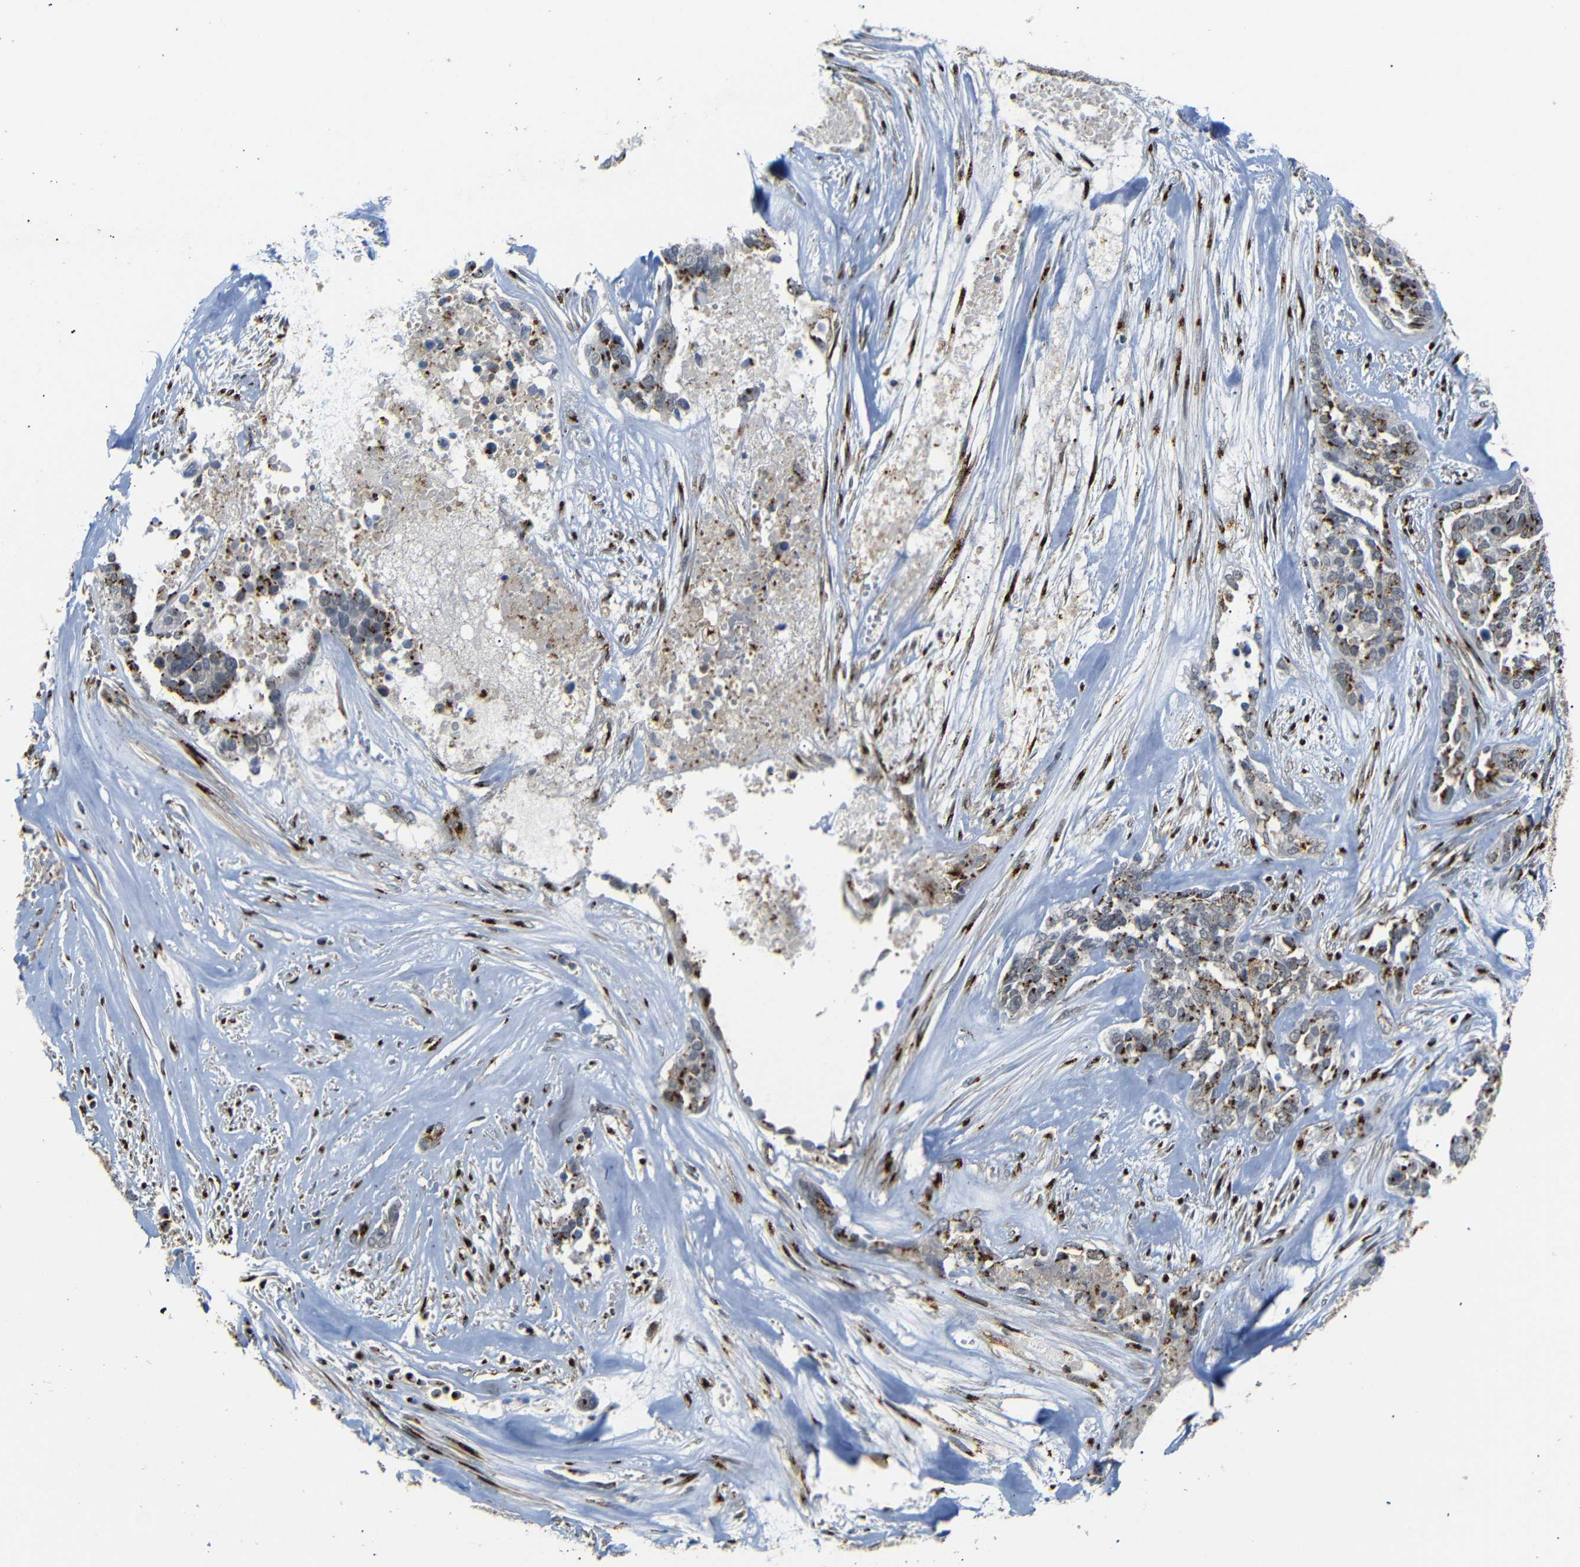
{"staining": {"intensity": "moderate", "quantity": ">75%", "location": "cytoplasmic/membranous"}, "tissue": "ovarian cancer", "cell_type": "Tumor cells", "image_type": "cancer", "snomed": [{"axis": "morphology", "description": "Cystadenocarcinoma, serous, NOS"}, {"axis": "topography", "description": "Ovary"}], "caption": "Ovarian cancer tissue shows moderate cytoplasmic/membranous staining in approximately >75% of tumor cells, visualized by immunohistochemistry.", "gene": "TGOLN2", "patient": {"sex": "female", "age": 44}}